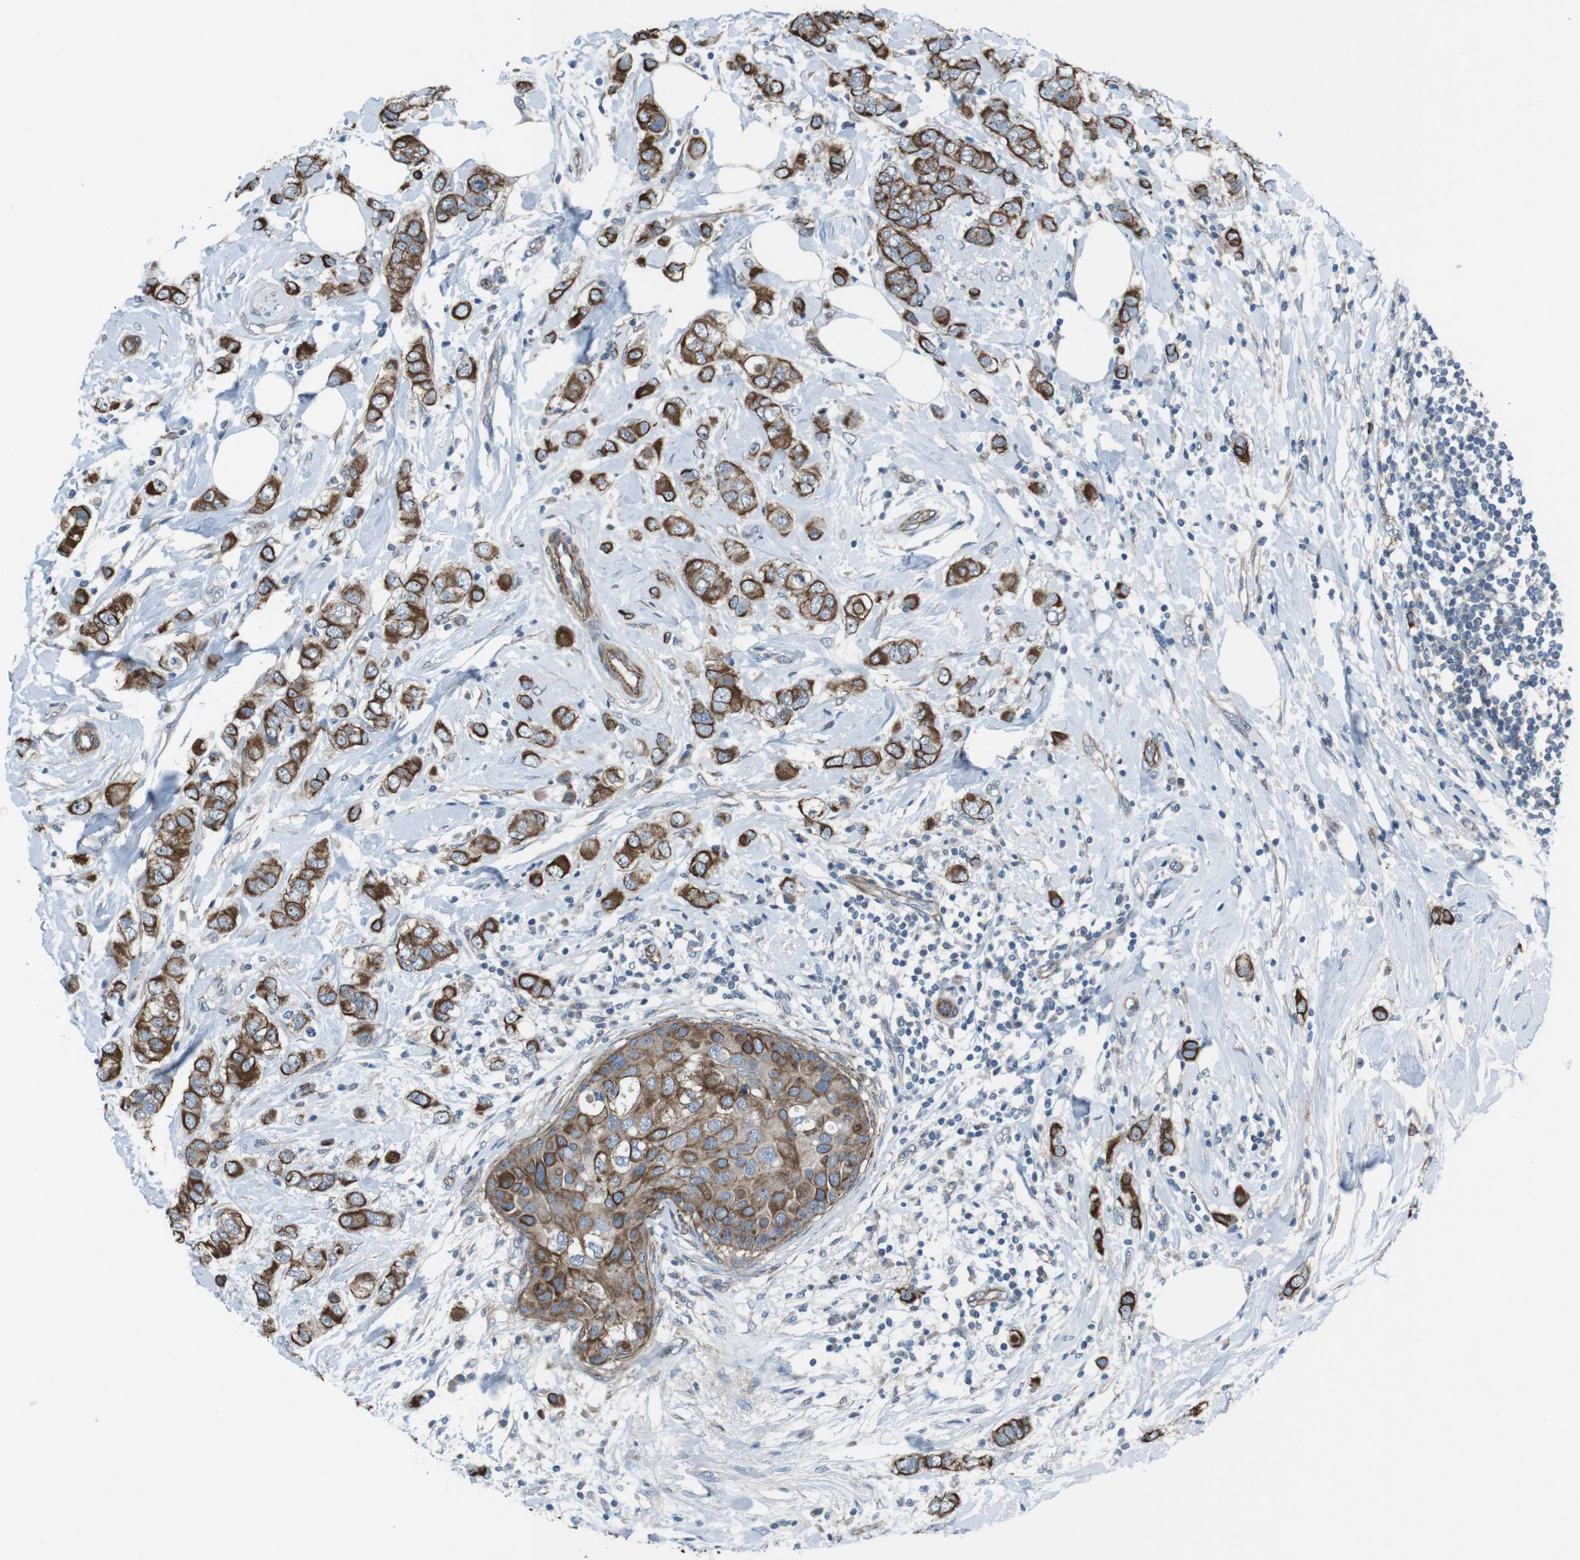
{"staining": {"intensity": "strong", "quantity": ">75%", "location": "cytoplasmic/membranous"}, "tissue": "breast cancer", "cell_type": "Tumor cells", "image_type": "cancer", "snomed": [{"axis": "morphology", "description": "Duct carcinoma"}, {"axis": "topography", "description": "Breast"}], "caption": "A brown stain shows strong cytoplasmic/membranous positivity of a protein in breast cancer tumor cells.", "gene": "FAM174B", "patient": {"sex": "female", "age": 50}}